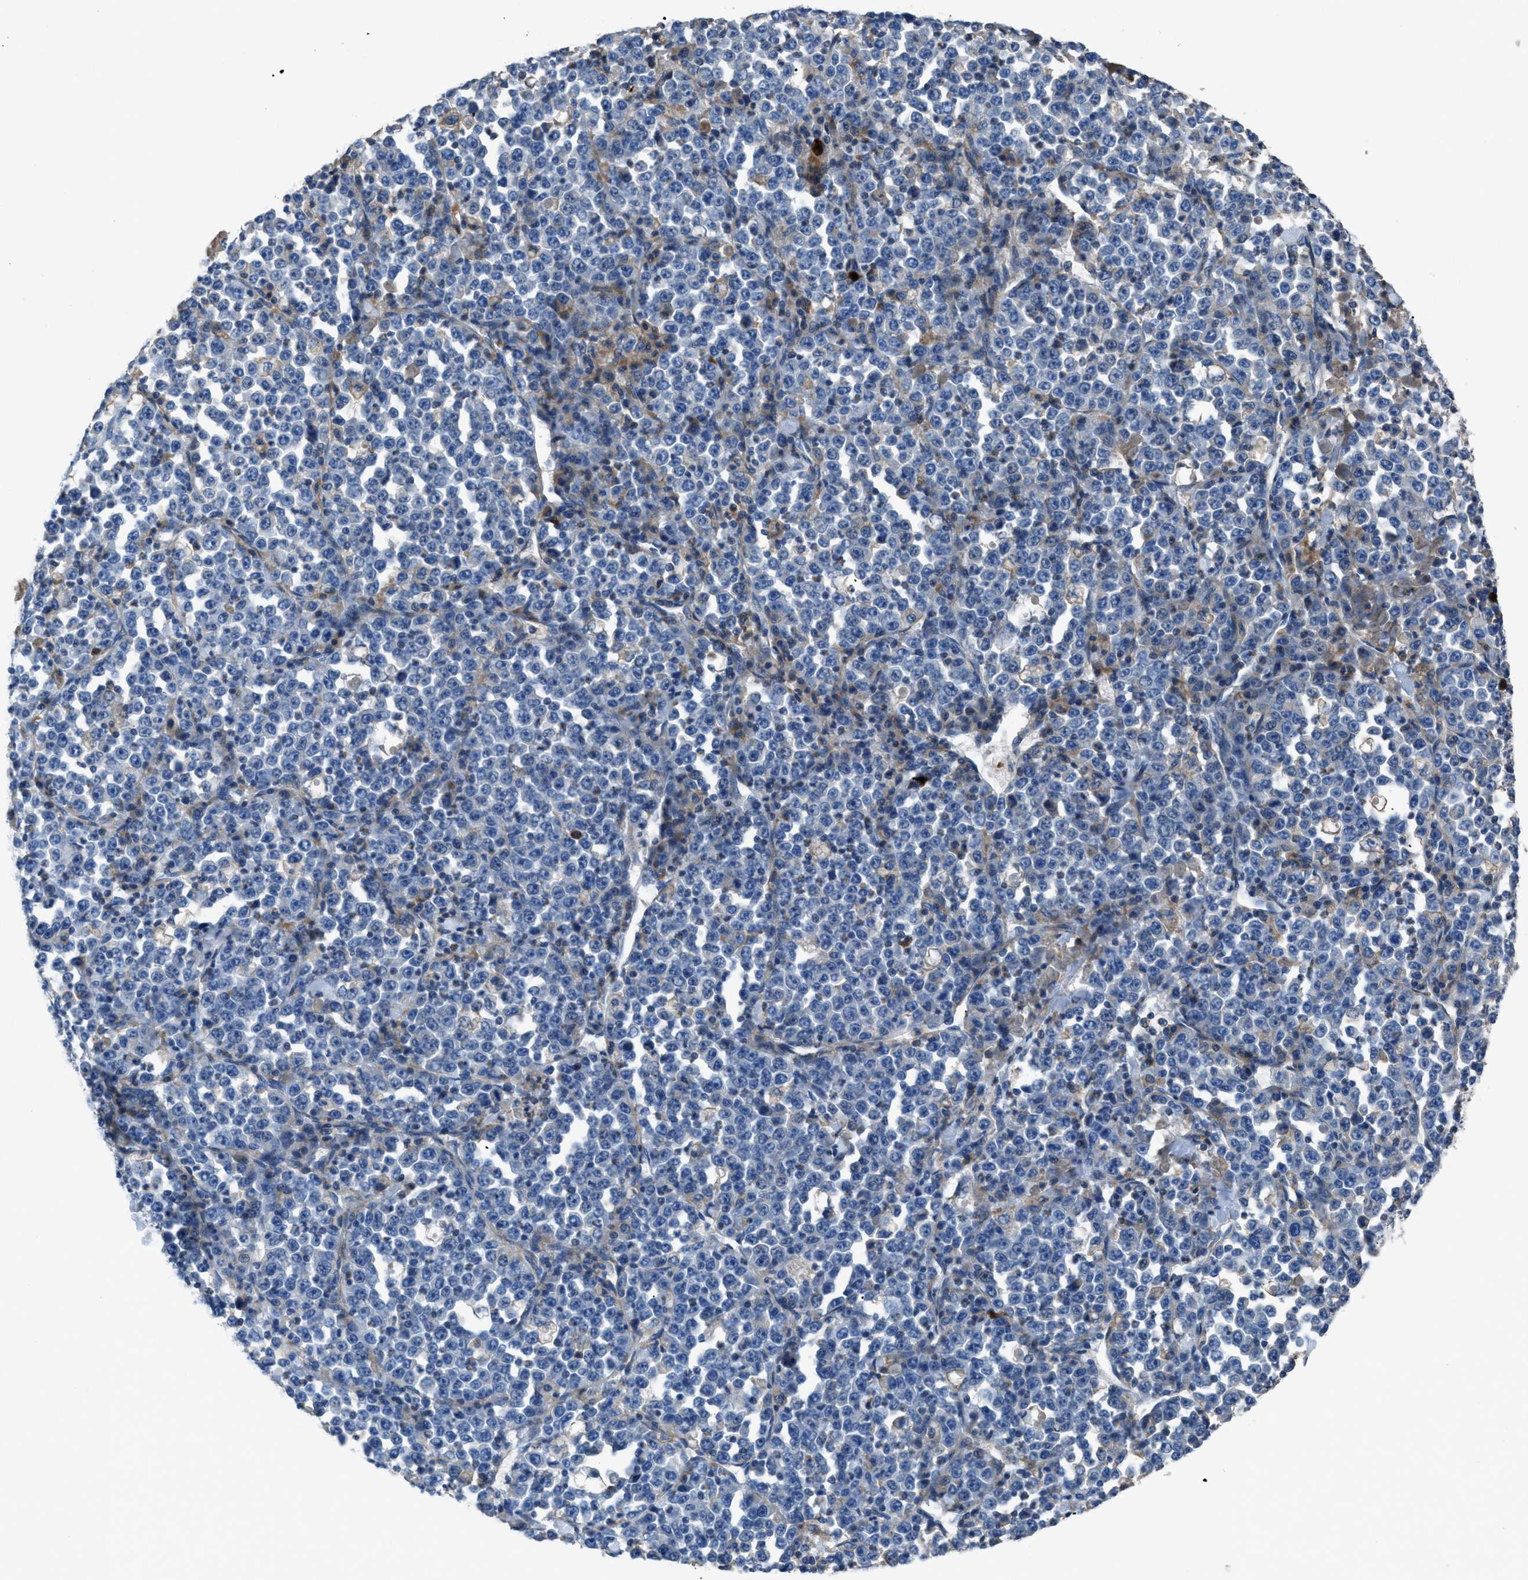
{"staining": {"intensity": "negative", "quantity": "none", "location": "none"}, "tissue": "stomach cancer", "cell_type": "Tumor cells", "image_type": "cancer", "snomed": [{"axis": "morphology", "description": "Normal tissue, NOS"}, {"axis": "morphology", "description": "Adenocarcinoma, NOS"}, {"axis": "topography", "description": "Stomach, upper"}, {"axis": "topography", "description": "Stomach"}], "caption": "This is a photomicrograph of IHC staining of stomach adenocarcinoma, which shows no positivity in tumor cells. (IHC, brightfield microscopy, high magnification).", "gene": "SGCZ", "patient": {"sex": "male", "age": 59}}